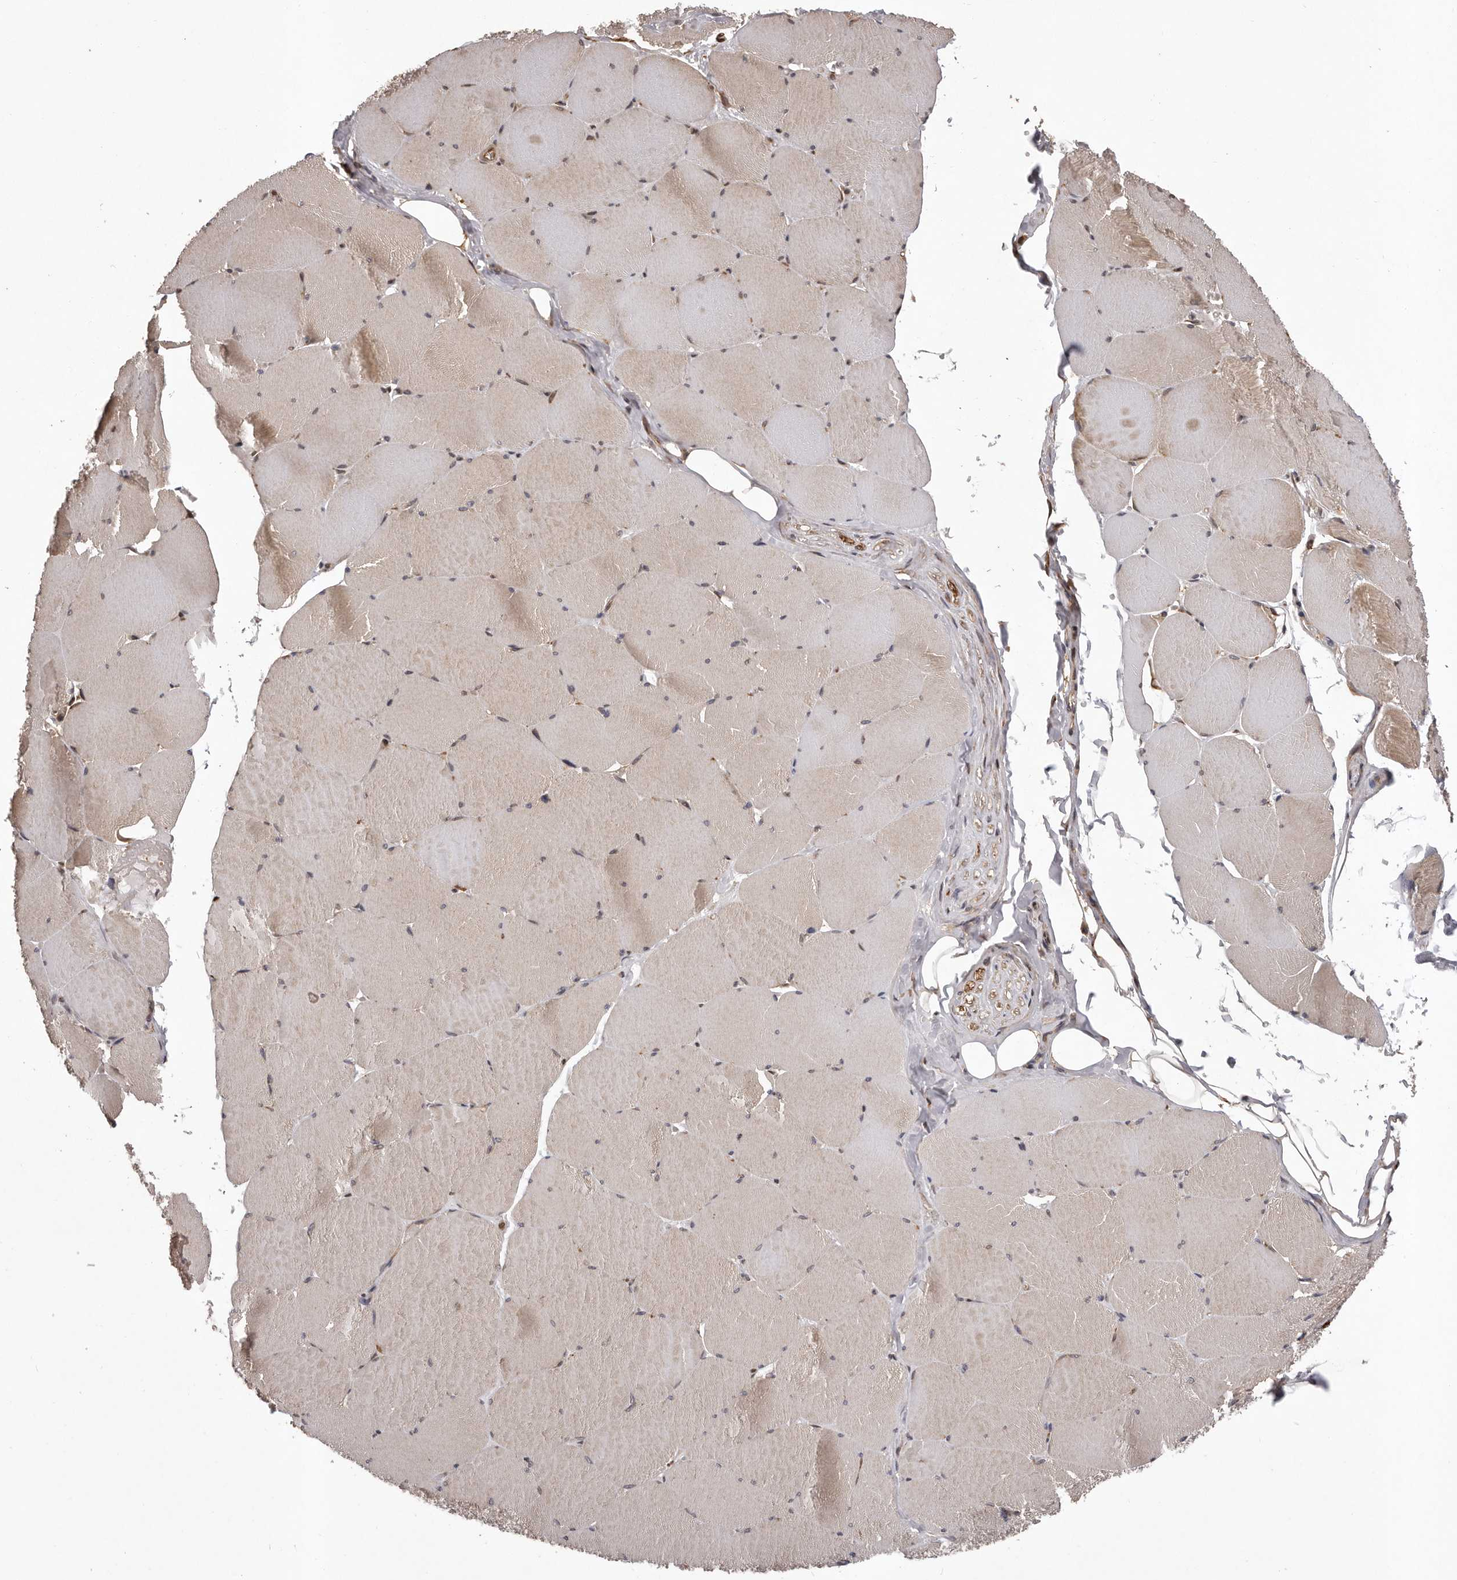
{"staining": {"intensity": "moderate", "quantity": ">75%", "location": "cytoplasmic/membranous"}, "tissue": "skeletal muscle", "cell_type": "Myocytes", "image_type": "normal", "snomed": [{"axis": "morphology", "description": "Normal tissue, NOS"}, {"axis": "topography", "description": "Skeletal muscle"}, {"axis": "topography", "description": "Head-Neck"}], "caption": "Brown immunohistochemical staining in normal skeletal muscle reveals moderate cytoplasmic/membranous staining in approximately >75% of myocytes.", "gene": "GADD45B", "patient": {"sex": "male", "age": 66}}